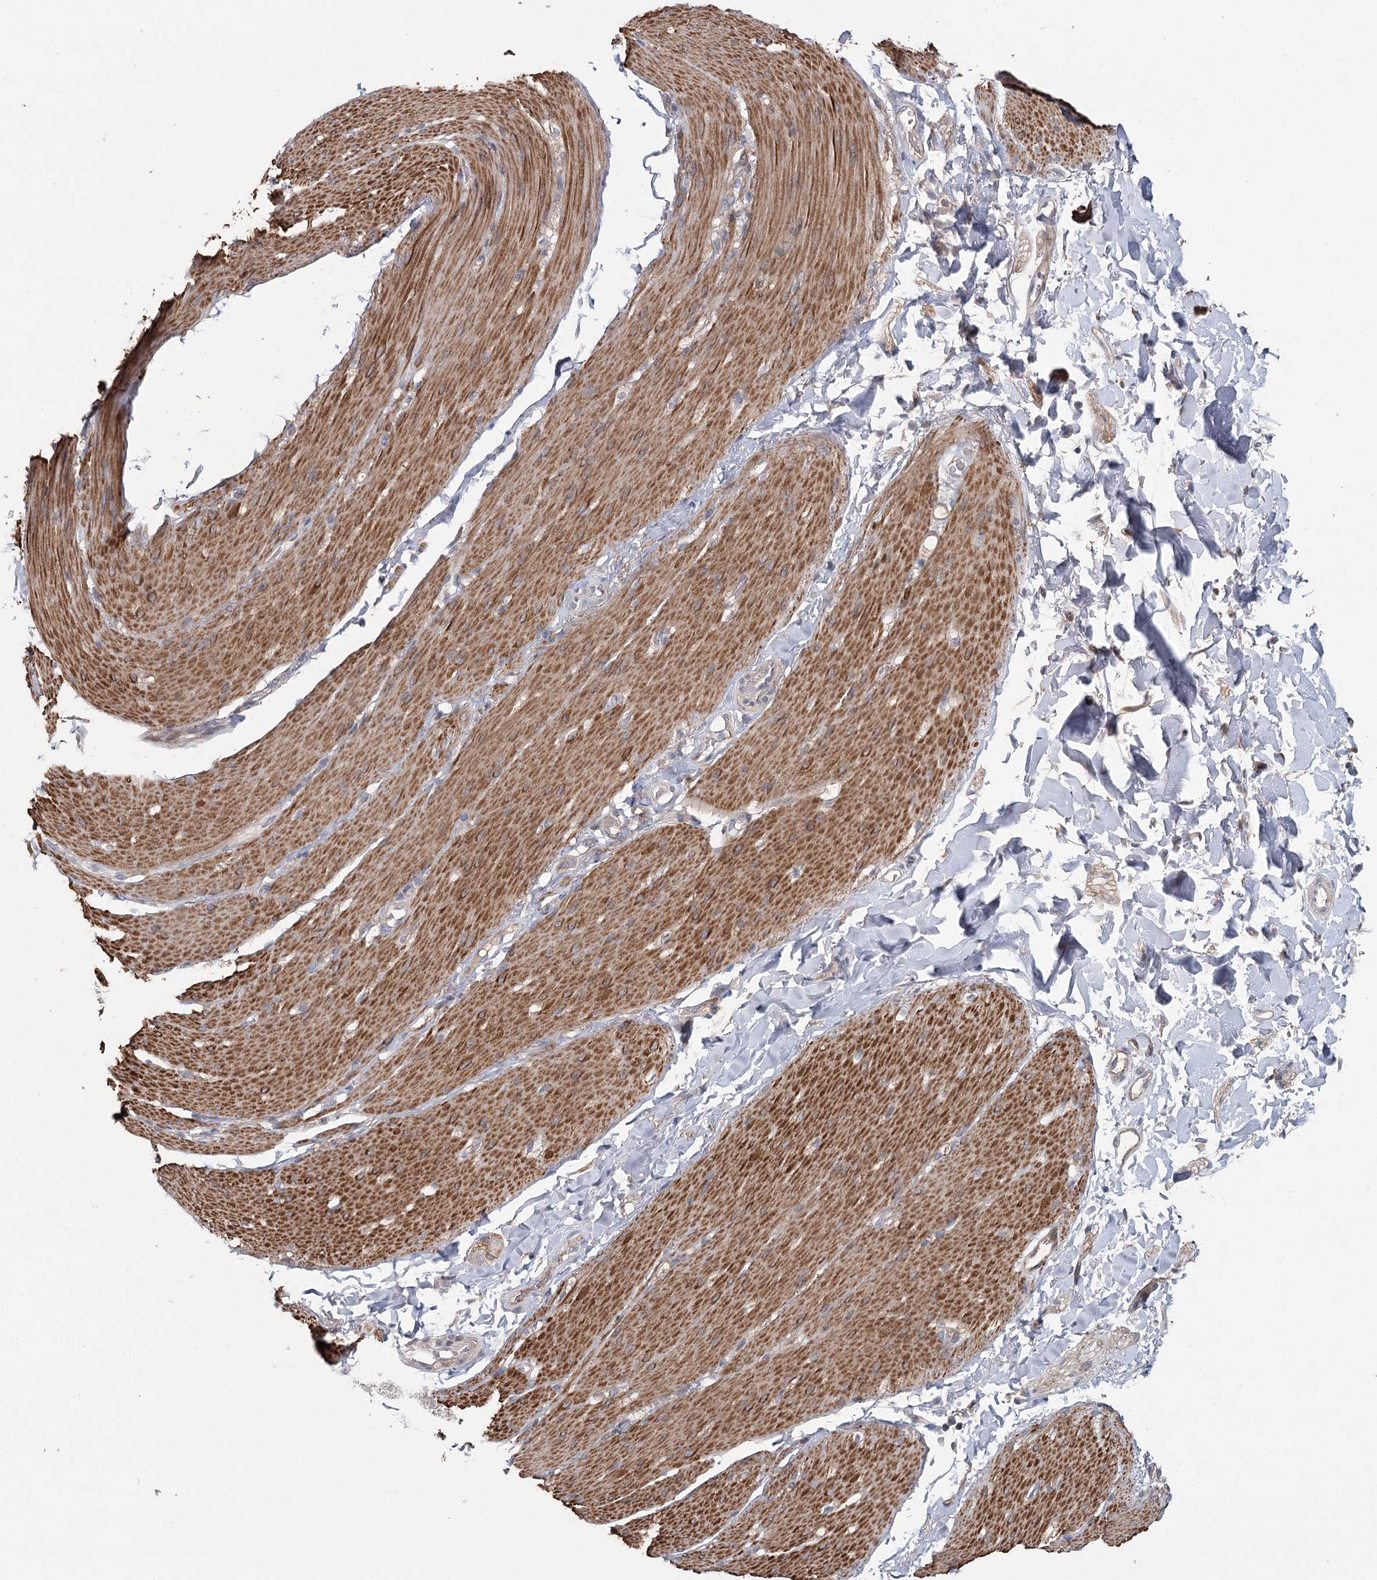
{"staining": {"intensity": "moderate", "quantity": ">75%", "location": "cytoplasmic/membranous"}, "tissue": "smooth muscle", "cell_type": "Smooth muscle cells", "image_type": "normal", "snomed": [{"axis": "morphology", "description": "Normal tissue, NOS"}, {"axis": "topography", "description": "Smooth muscle"}, {"axis": "topography", "description": "Small intestine"}], "caption": "Immunohistochemical staining of benign human smooth muscle reveals >75% levels of moderate cytoplasmic/membranous protein expression in approximately >75% of smooth muscle cells.", "gene": "MAP3K13", "patient": {"sex": "female", "age": 84}}